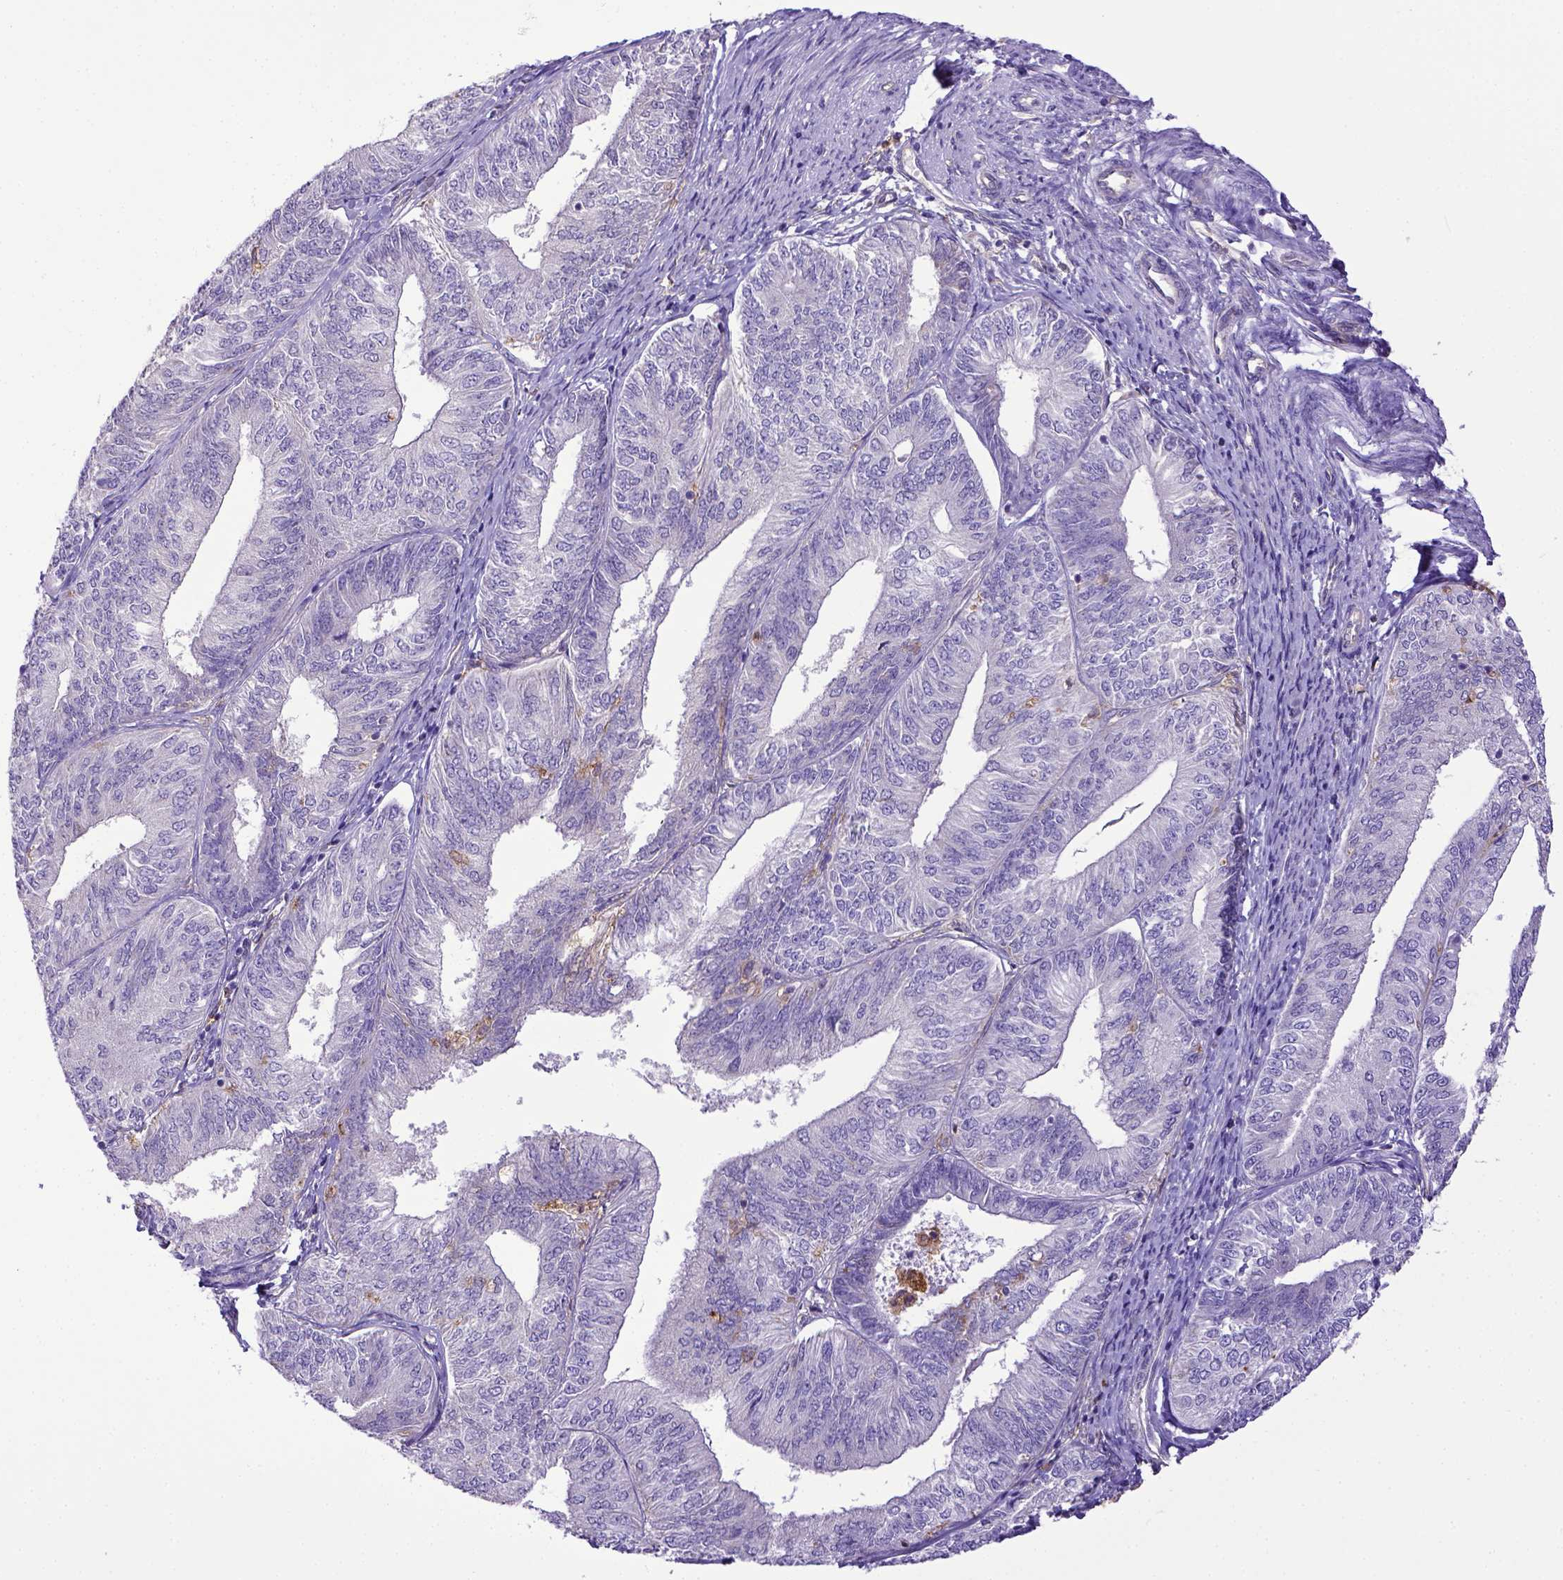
{"staining": {"intensity": "negative", "quantity": "none", "location": "none"}, "tissue": "endometrial cancer", "cell_type": "Tumor cells", "image_type": "cancer", "snomed": [{"axis": "morphology", "description": "Adenocarcinoma, NOS"}, {"axis": "topography", "description": "Endometrium"}], "caption": "Immunohistochemistry (IHC) histopathology image of neoplastic tissue: endometrial cancer (adenocarcinoma) stained with DAB (3,3'-diaminobenzidine) displays no significant protein positivity in tumor cells.", "gene": "CD40", "patient": {"sex": "female", "age": 58}}